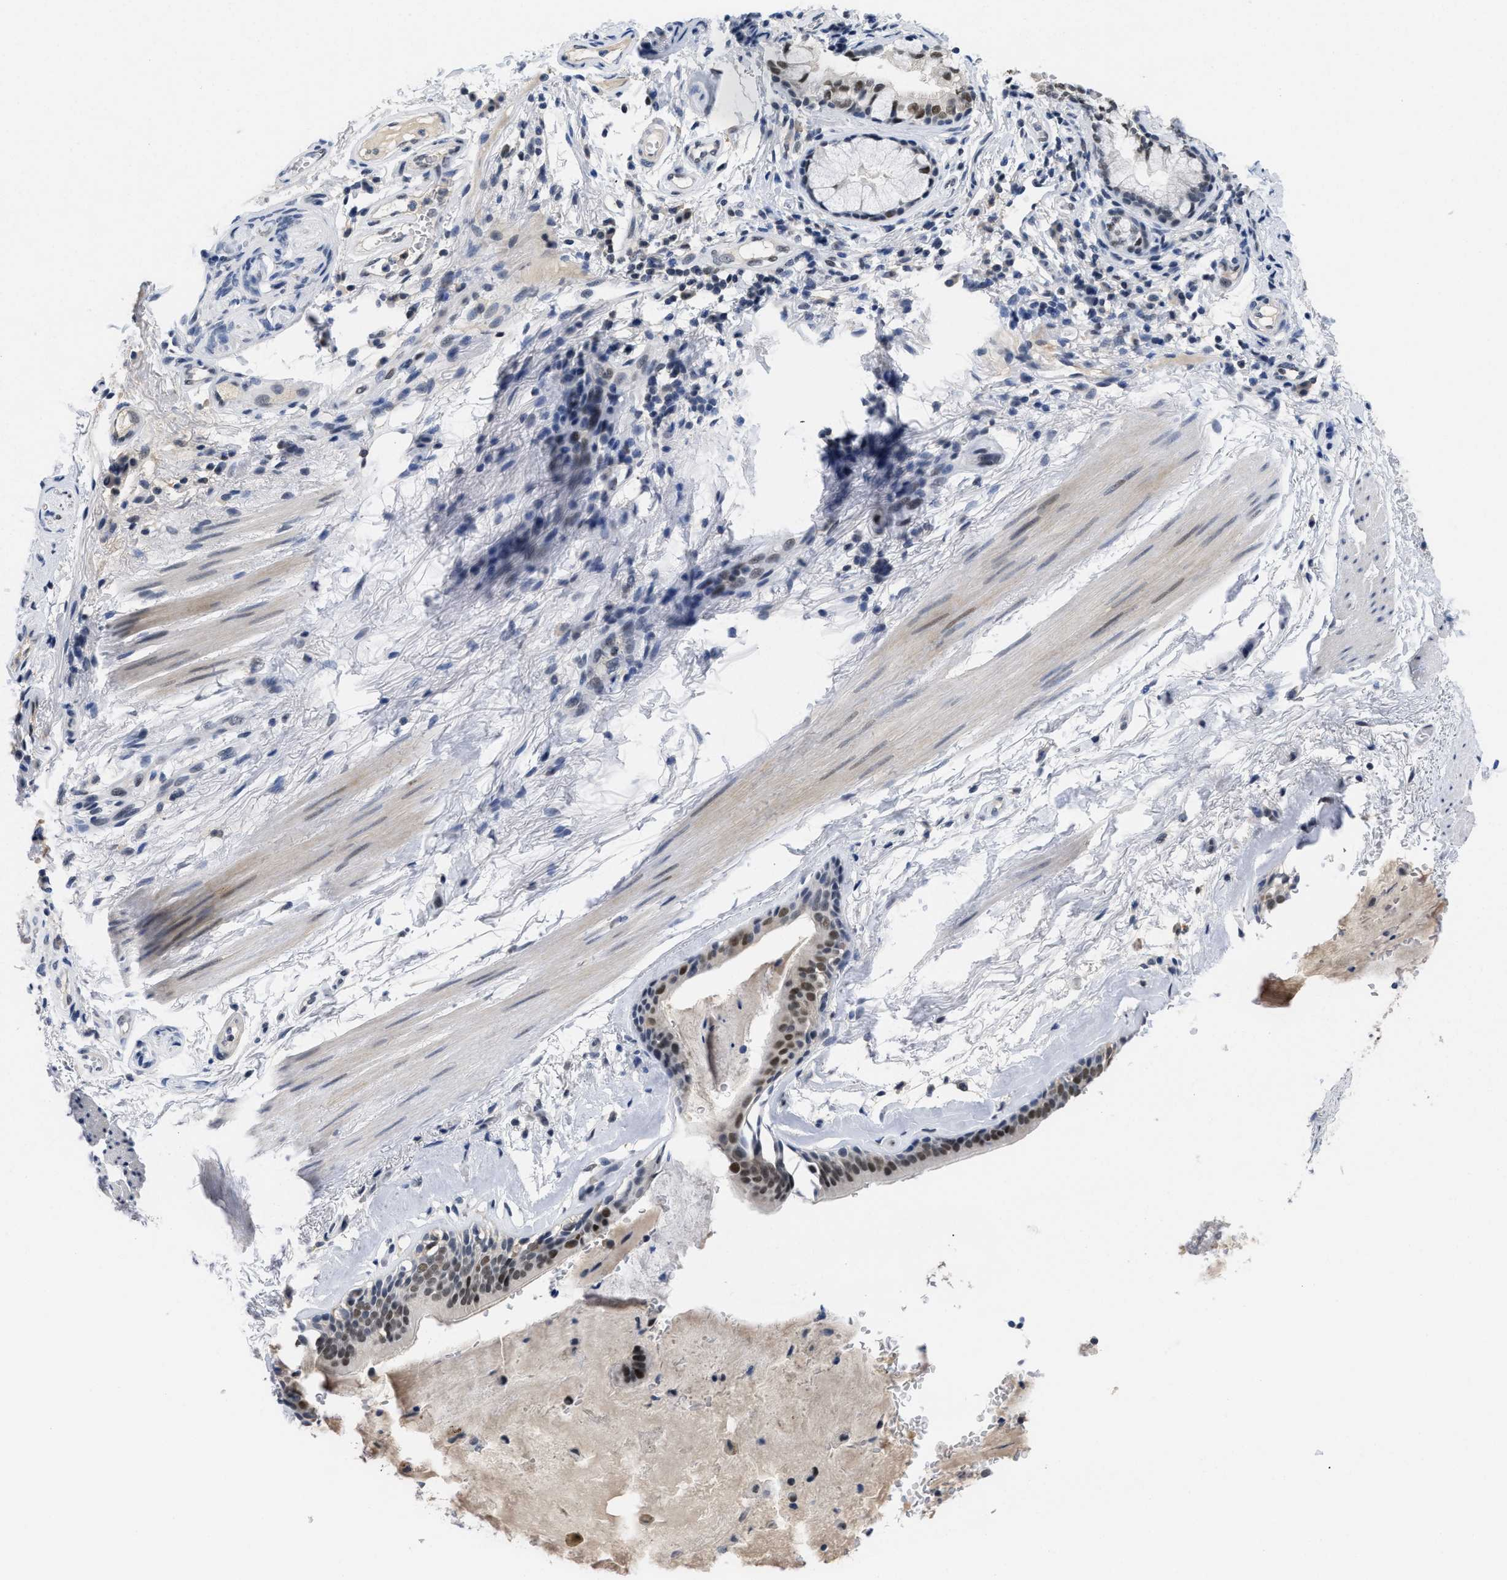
{"staining": {"intensity": "moderate", "quantity": "25%-75%", "location": "nuclear"}, "tissue": "bronchus", "cell_type": "Respiratory epithelial cells", "image_type": "normal", "snomed": [{"axis": "morphology", "description": "Normal tissue, NOS"}, {"axis": "topography", "description": "Cartilage tissue"}], "caption": "An immunohistochemistry (IHC) photomicrograph of benign tissue is shown. Protein staining in brown highlights moderate nuclear positivity in bronchus within respiratory epithelial cells.", "gene": "GGNBP2", "patient": {"sex": "female", "age": 63}}